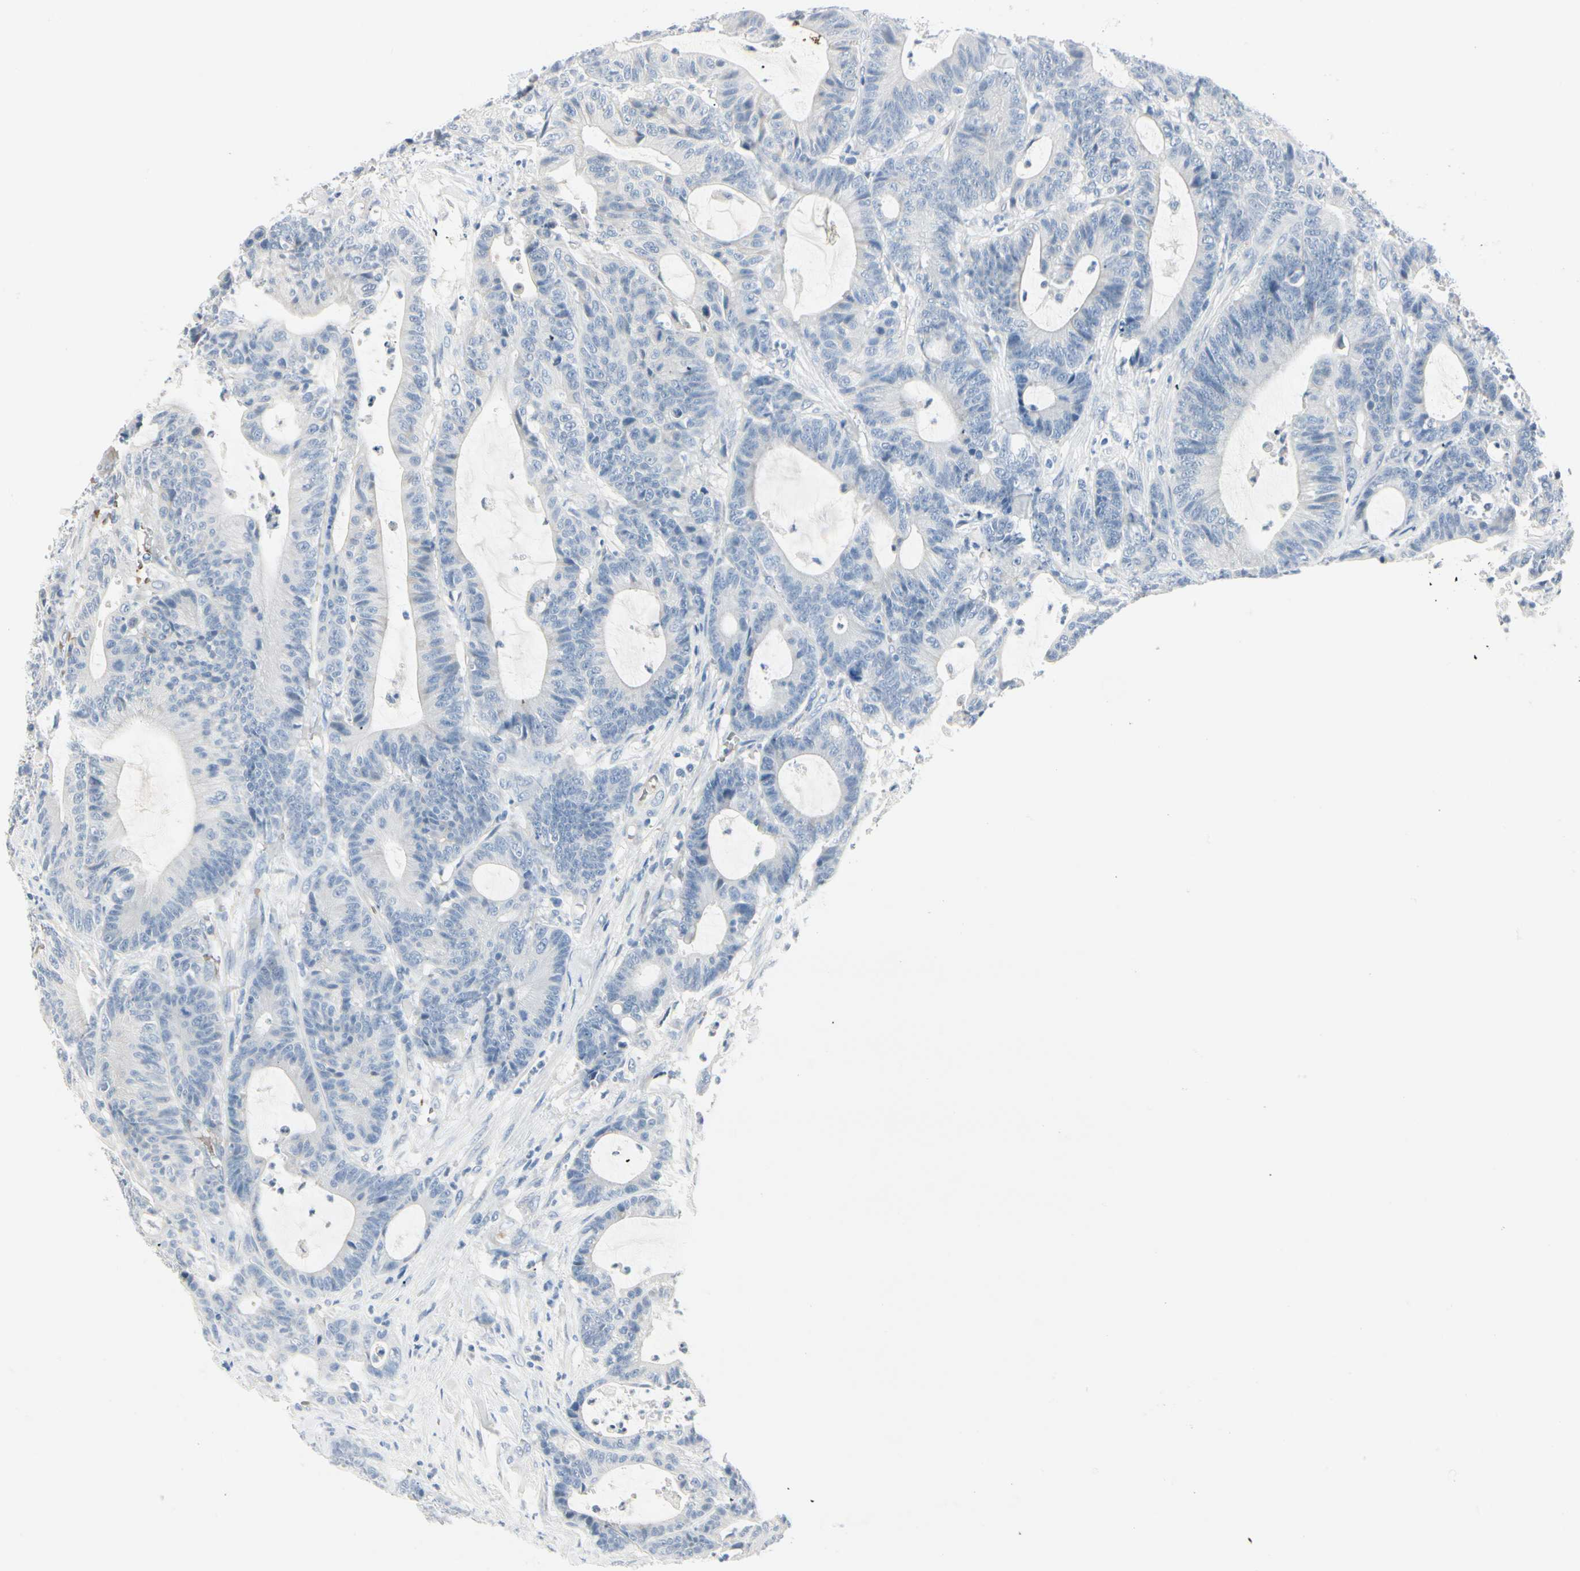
{"staining": {"intensity": "negative", "quantity": "none", "location": "none"}, "tissue": "colorectal cancer", "cell_type": "Tumor cells", "image_type": "cancer", "snomed": [{"axis": "morphology", "description": "Adenocarcinoma, NOS"}, {"axis": "topography", "description": "Colon"}], "caption": "This is a micrograph of immunohistochemistry staining of adenocarcinoma (colorectal), which shows no positivity in tumor cells.", "gene": "CA1", "patient": {"sex": "female", "age": 84}}